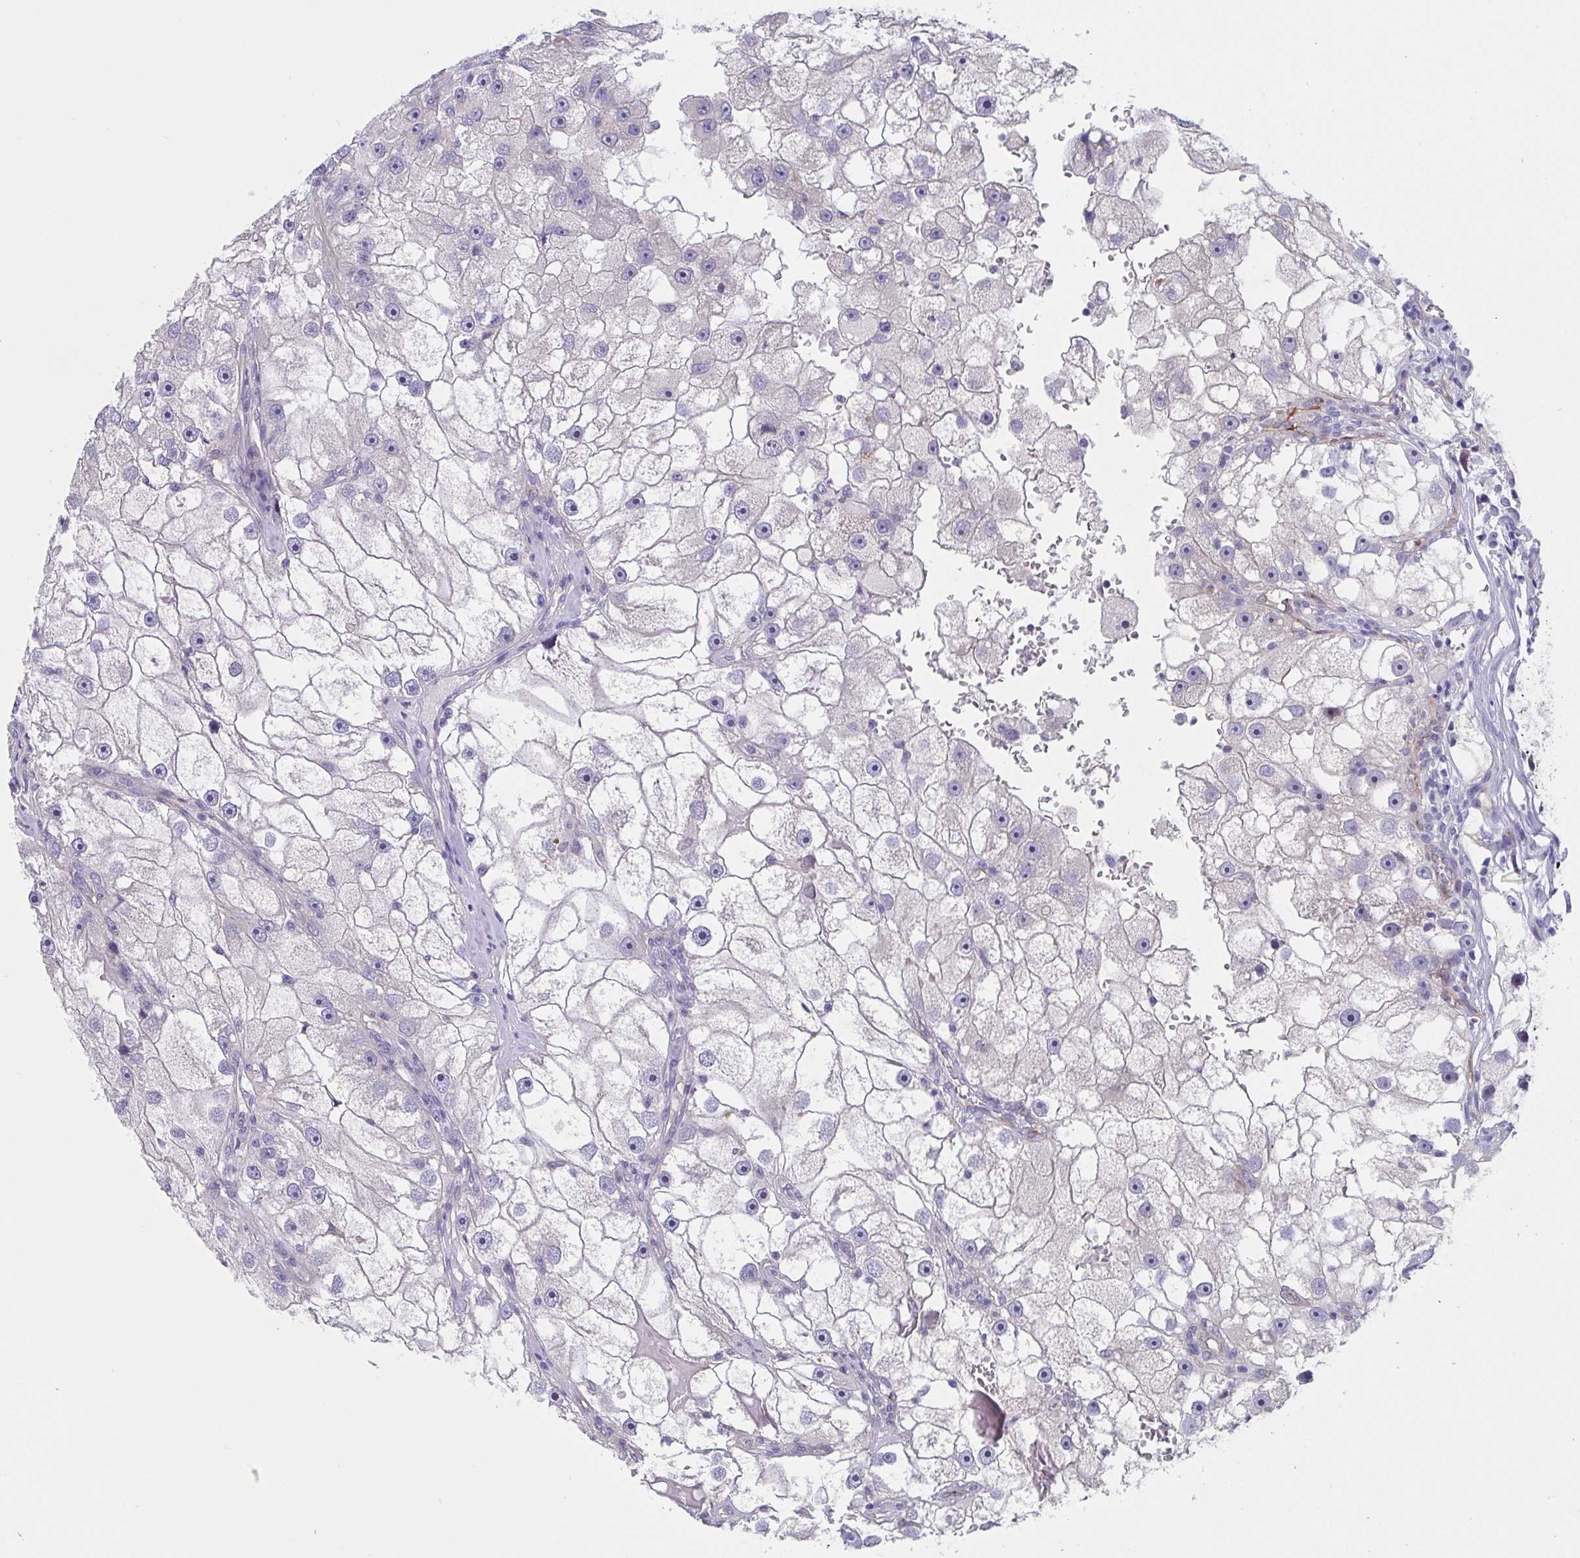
{"staining": {"intensity": "negative", "quantity": "none", "location": "none"}, "tissue": "renal cancer", "cell_type": "Tumor cells", "image_type": "cancer", "snomed": [{"axis": "morphology", "description": "Adenocarcinoma, NOS"}, {"axis": "topography", "description": "Kidney"}], "caption": "Immunohistochemistry image of neoplastic tissue: renal adenocarcinoma stained with DAB (3,3'-diaminobenzidine) demonstrates no significant protein positivity in tumor cells.", "gene": "ST14", "patient": {"sex": "male", "age": 63}}